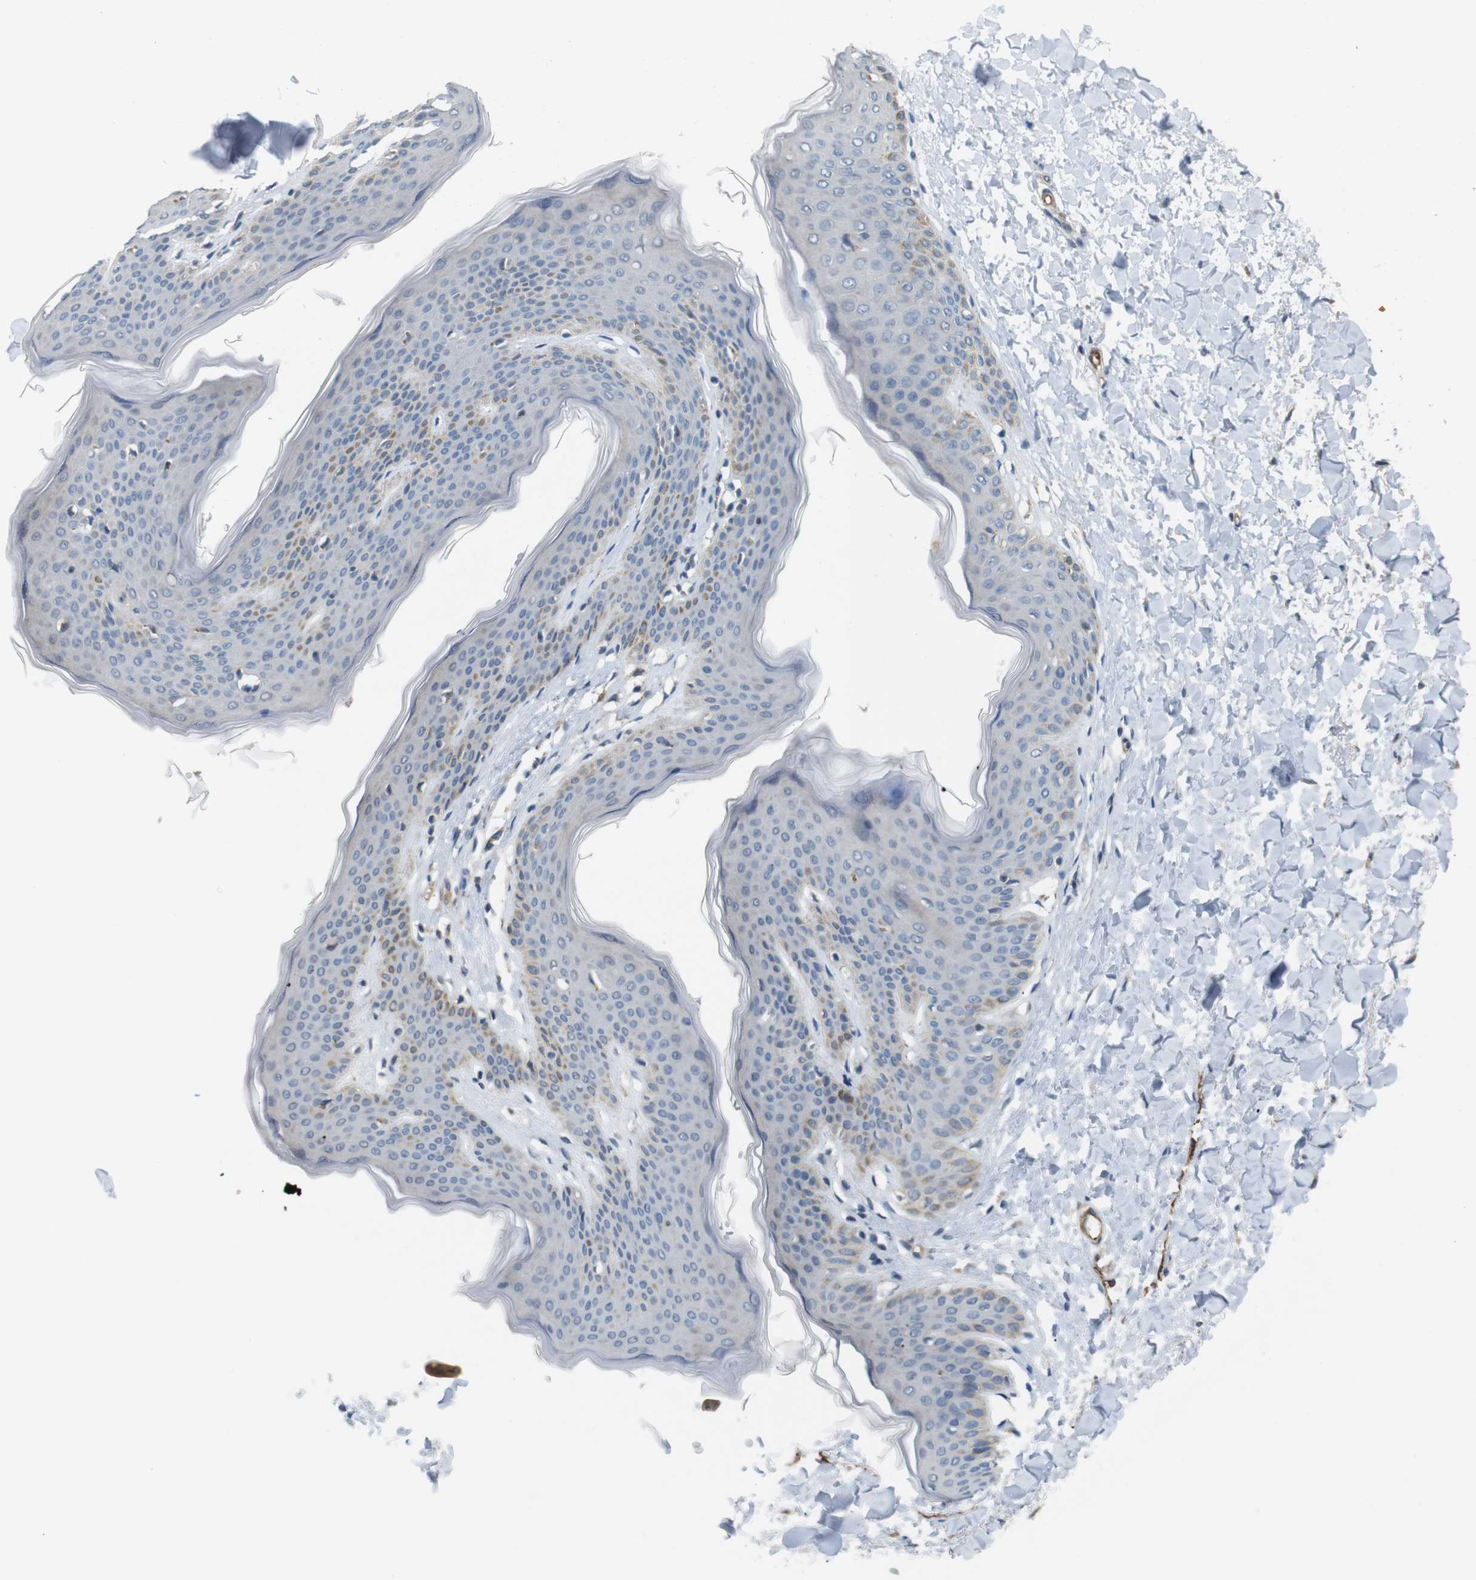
{"staining": {"intensity": "negative", "quantity": "none", "location": "none"}, "tissue": "skin", "cell_type": "Fibroblasts", "image_type": "normal", "snomed": [{"axis": "morphology", "description": "Normal tissue, NOS"}, {"axis": "topography", "description": "Skin"}], "caption": "This is an immunohistochemistry (IHC) image of unremarkable human skin. There is no positivity in fibroblasts.", "gene": "BVES", "patient": {"sex": "female", "age": 17}}